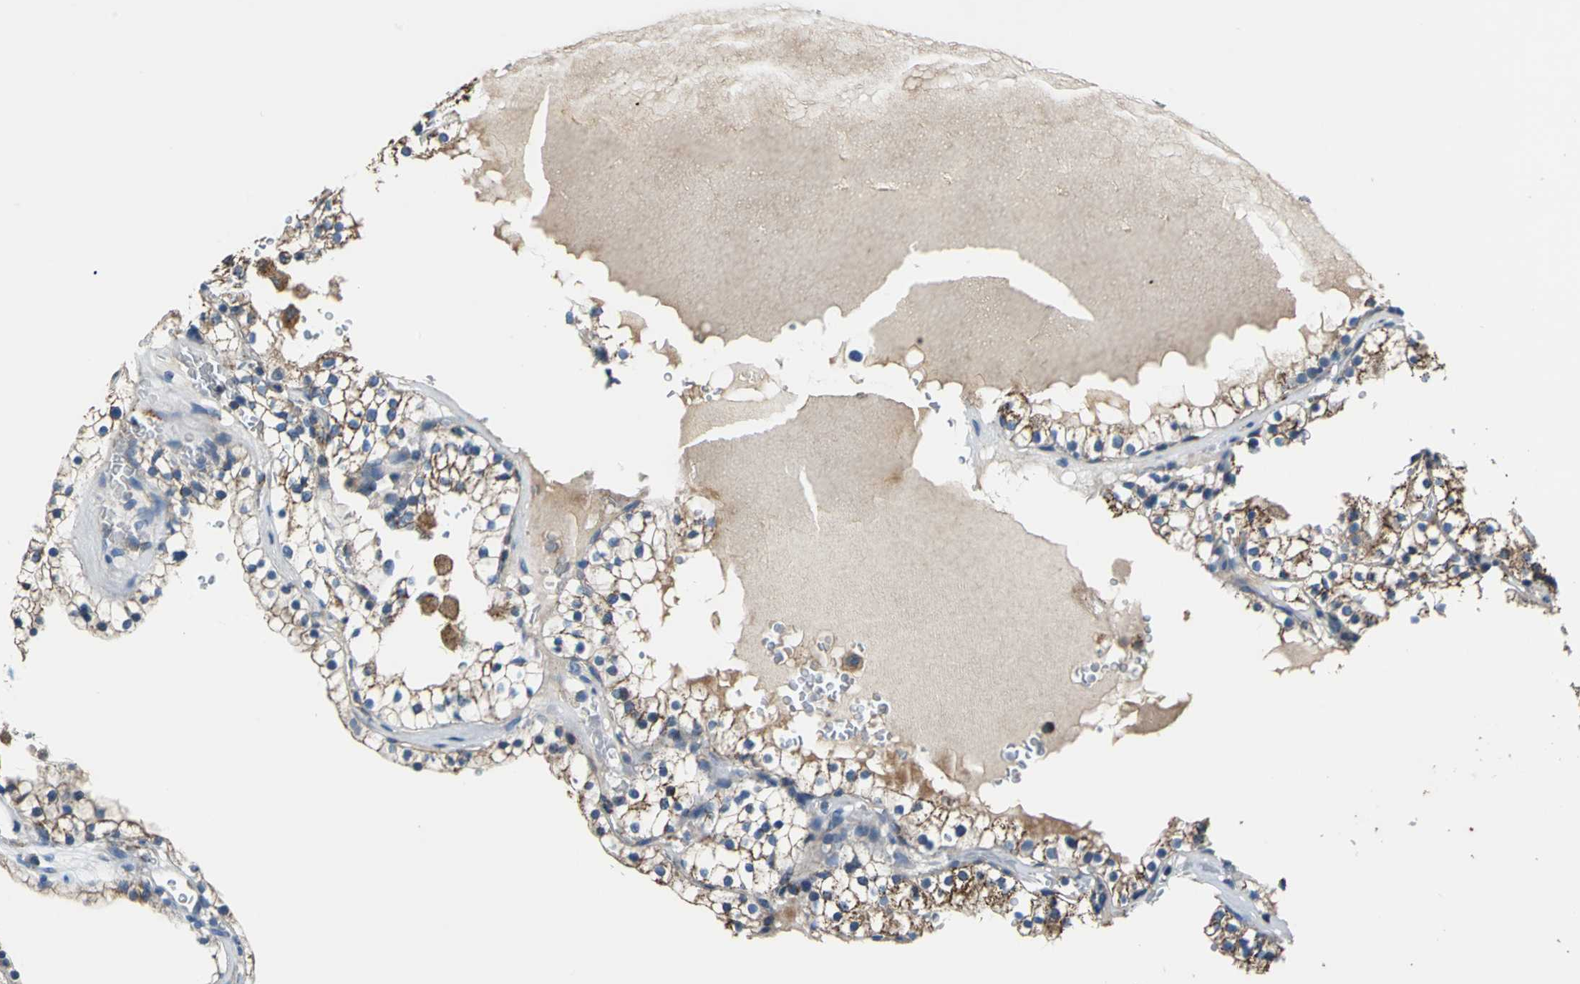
{"staining": {"intensity": "moderate", "quantity": ">75%", "location": "cytoplasmic/membranous"}, "tissue": "renal cancer", "cell_type": "Tumor cells", "image_type": "cancer", "snomed": [{"axis": "morphology", "description": "Adenocarcinoma, NOS"}, {"axis": "topography", "description": "Kidney"}], "caption": "Brown immunohistochemical staining in human adenocarcinoma (renal) exhibits moderate cytoplasmic/membranous staining in about >75% of tumor cells. Ihc stains the protein of interest in brown and the nuclei are stained blue.", "gene": "ECH1", "patient": {"sex": "female", "age": 41}}